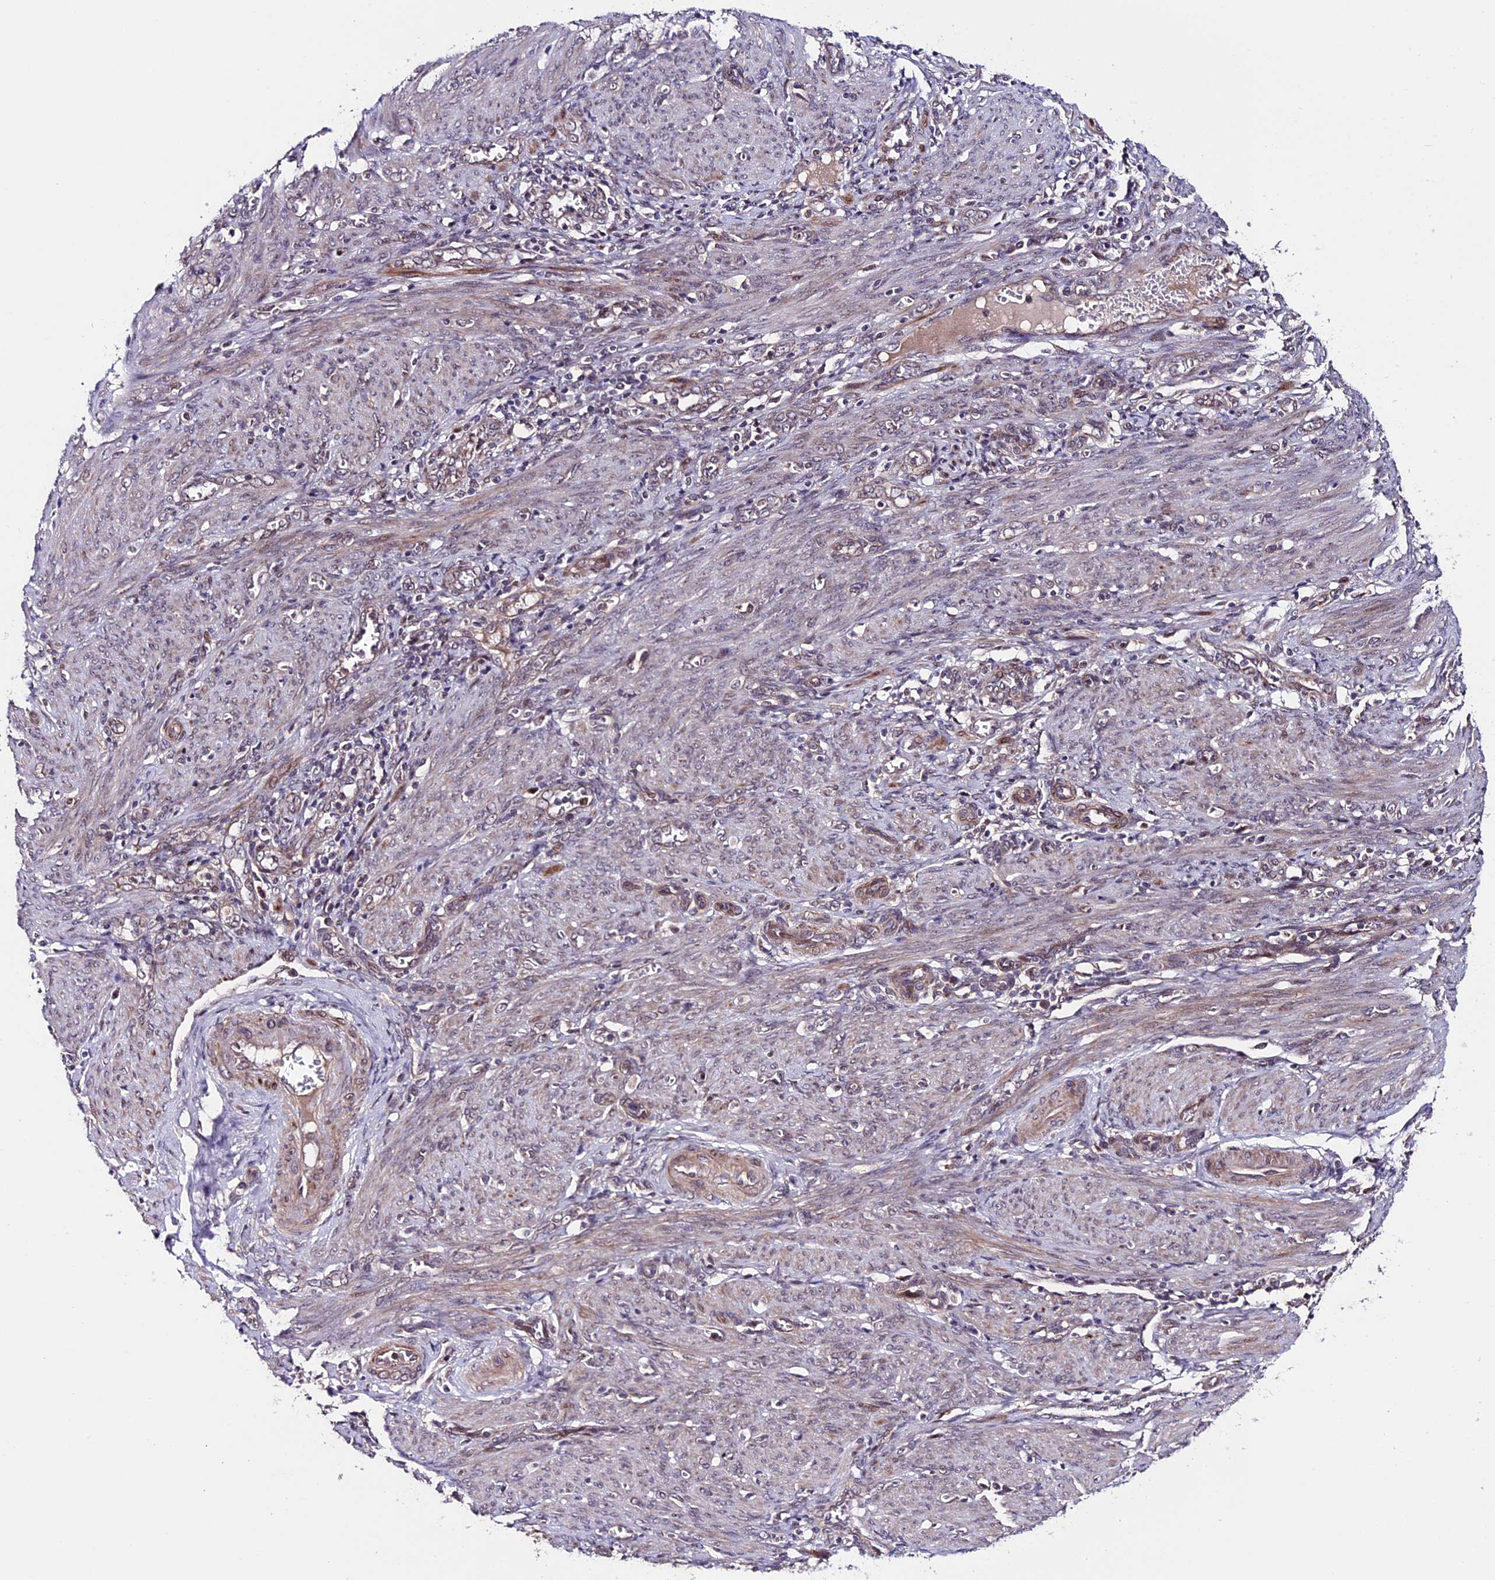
{"staining": {"intensity": "negative", "quantity": "none", "location": "none"}, "tissue": "endometrial cancer", "cell_type": "Tumor cells", "image_type": "cancer", "snomed": [{"axis": "morphology", "description": "Adenocarcinoma, NOS"}, {"axis": "topography", "description": "Endometrium"}], "caption": "IHC of endometrial cancer (adenocarcinoma) displays no positivity in tumor cells.", "gene": "SIPA1L3", "patient": {"sex": "female", "age": 51}}